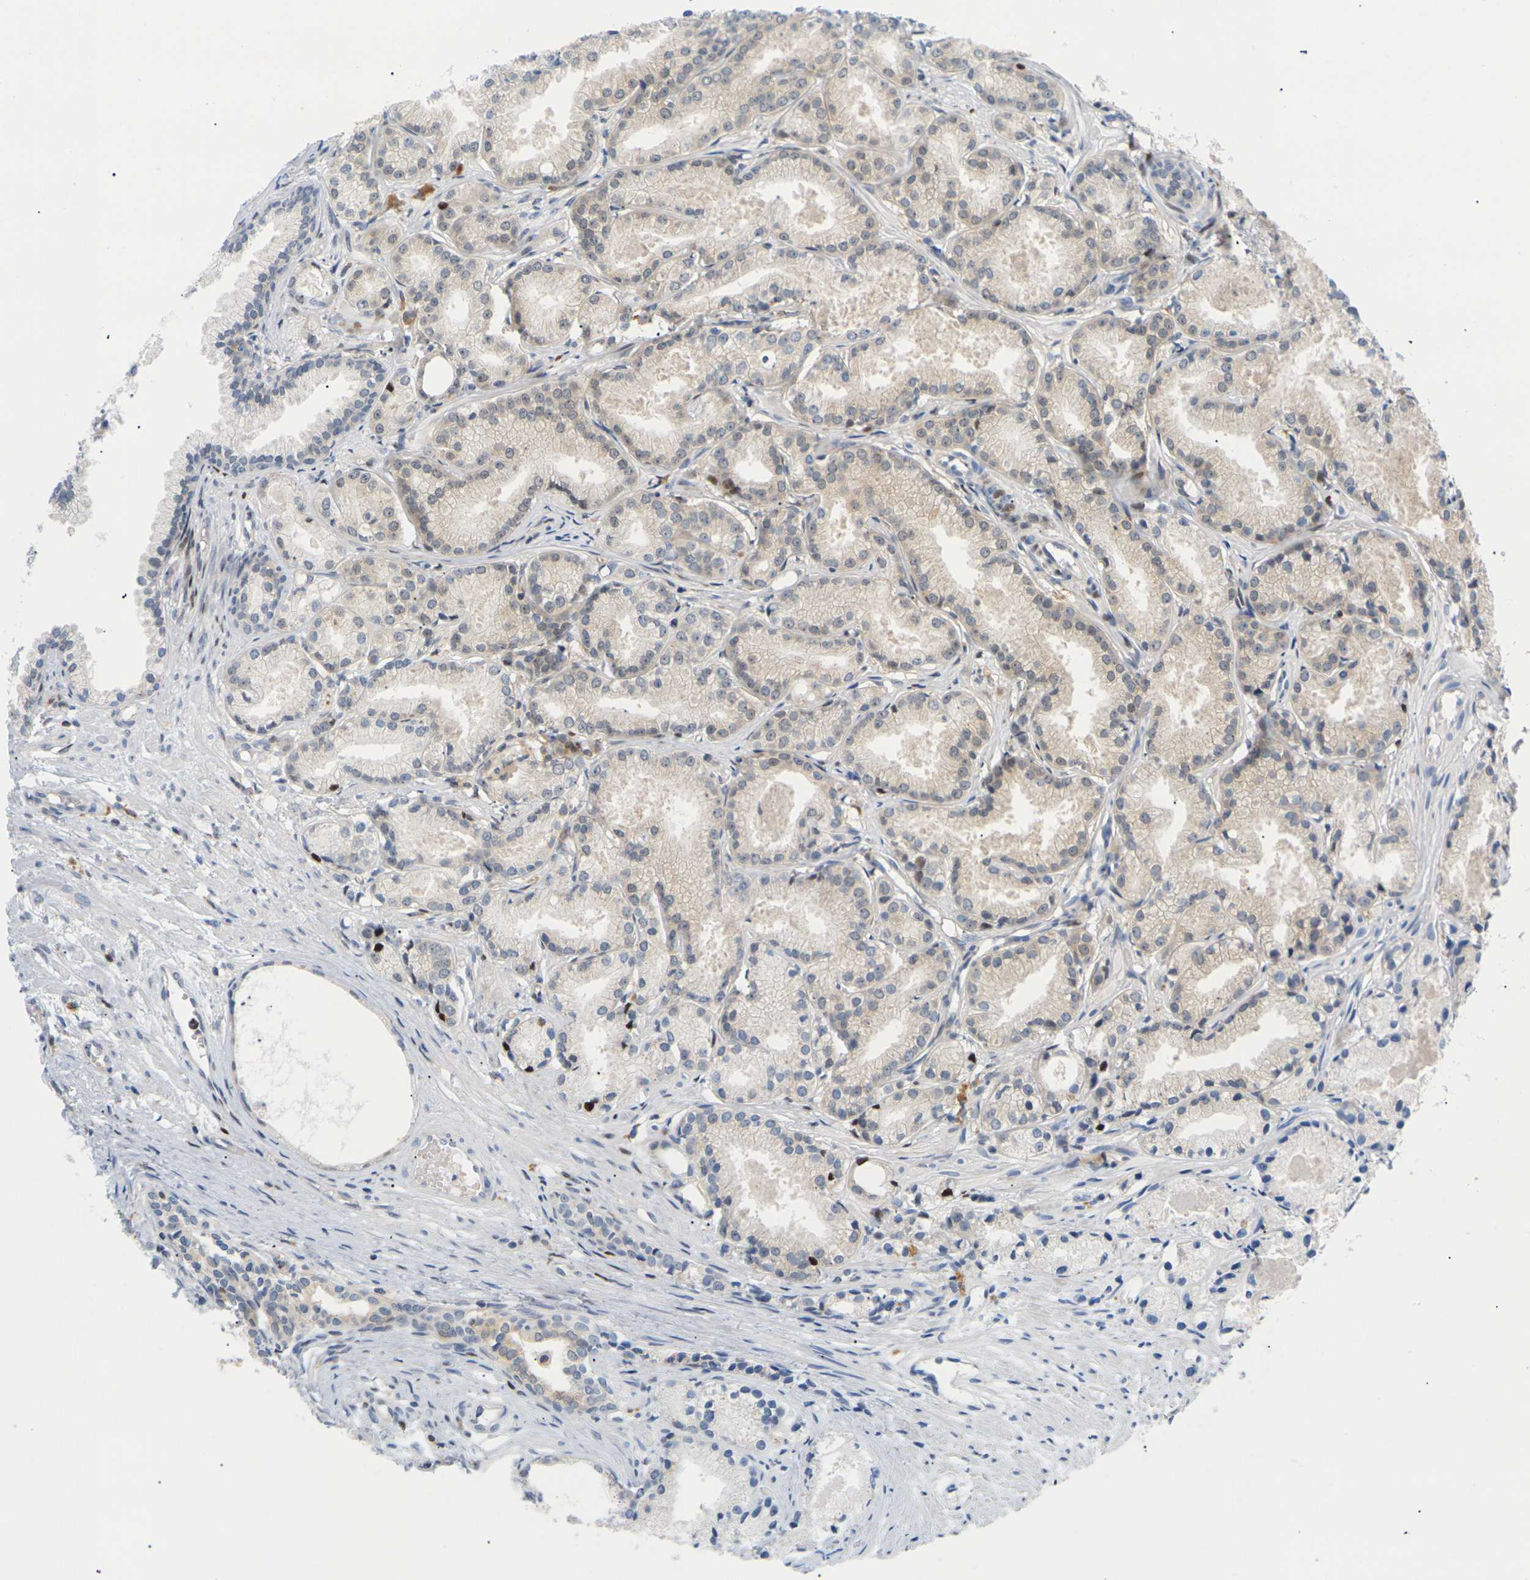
{"staining": {"intensity": "weak", "quantity": "25%-75%", "location": "cytoplasmic/membranous,nuclear"}, "tissue": "prostate cancer", "cell_type": "Tumor cells", "image_type": "cancer", "snomed": [{"axis": "morphology", "description": "Adenocarcinoma, Low grade"}, {"axis": "topography", "description": "Prostate"}], "caption": "Human adenocarcinoma (low-grade) (prostate) stained for a protein (brown) demonstrates weak cytoplasmic/membranous and nuclear positive expression in approximately 25%-75% of tumor cells.", "gene": "RPS6KA3", "patient": {"sex": "male", "age": 72}}